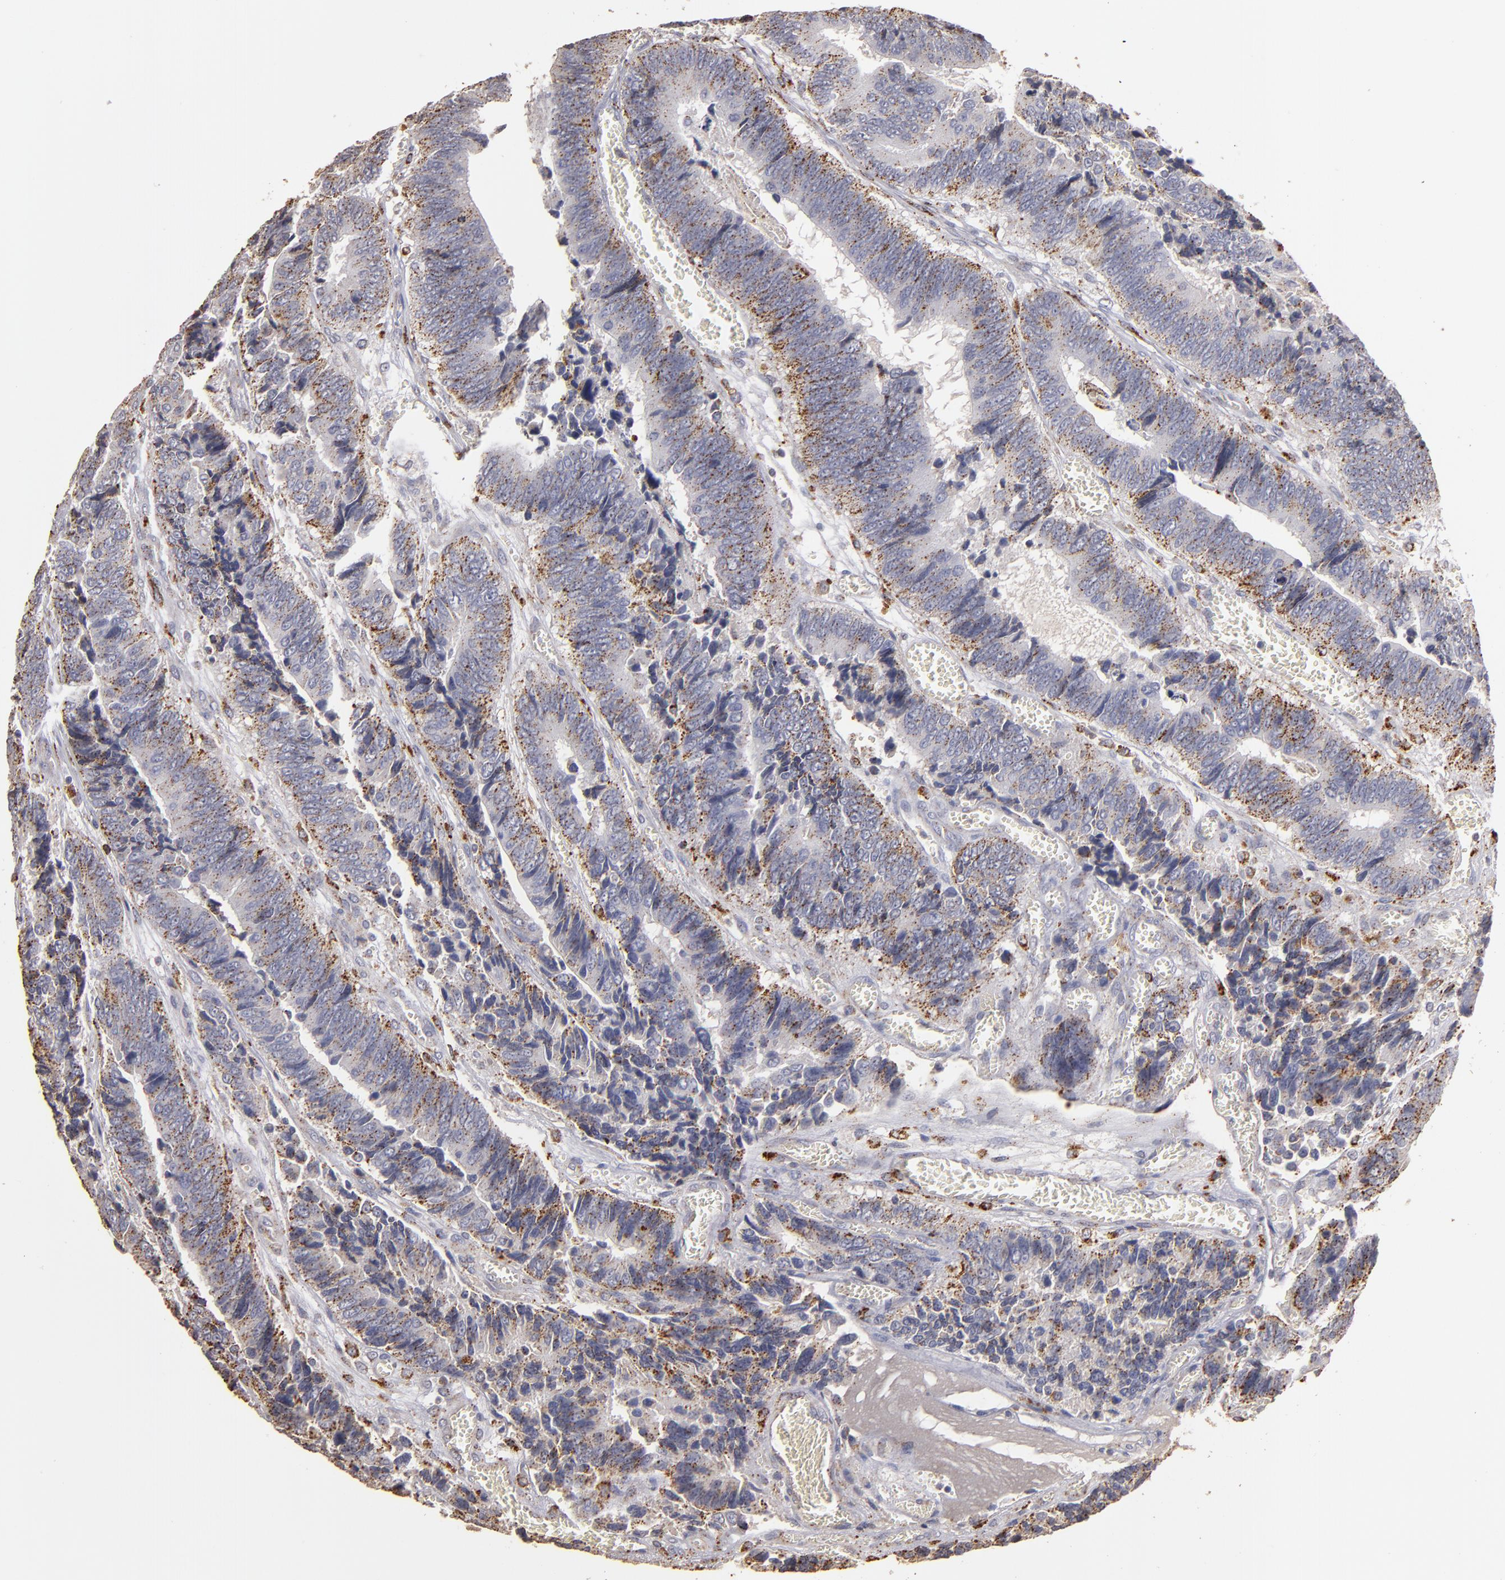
{"staining": {"intensity": "moderate", "quantity": ">75%", "location": "cytoplasmic/membranous"}, "tissue": "colorectal cancer", "cell_type": "Tumor cells", "image_type": "cancer", "snomed": [{"axis": "morphology", "description": "Adenocarcinoma, NOS"}, {"axis": "topography", "description": "Colon"}], "caption": "A brown stain labels moderate cytoplasmic/membranous staining of a protein in human colorectal cancer (adenocarcinoma) tumor cells.", "gene": "TRAF1", "patient": {"sex": "male", "age": 72}}